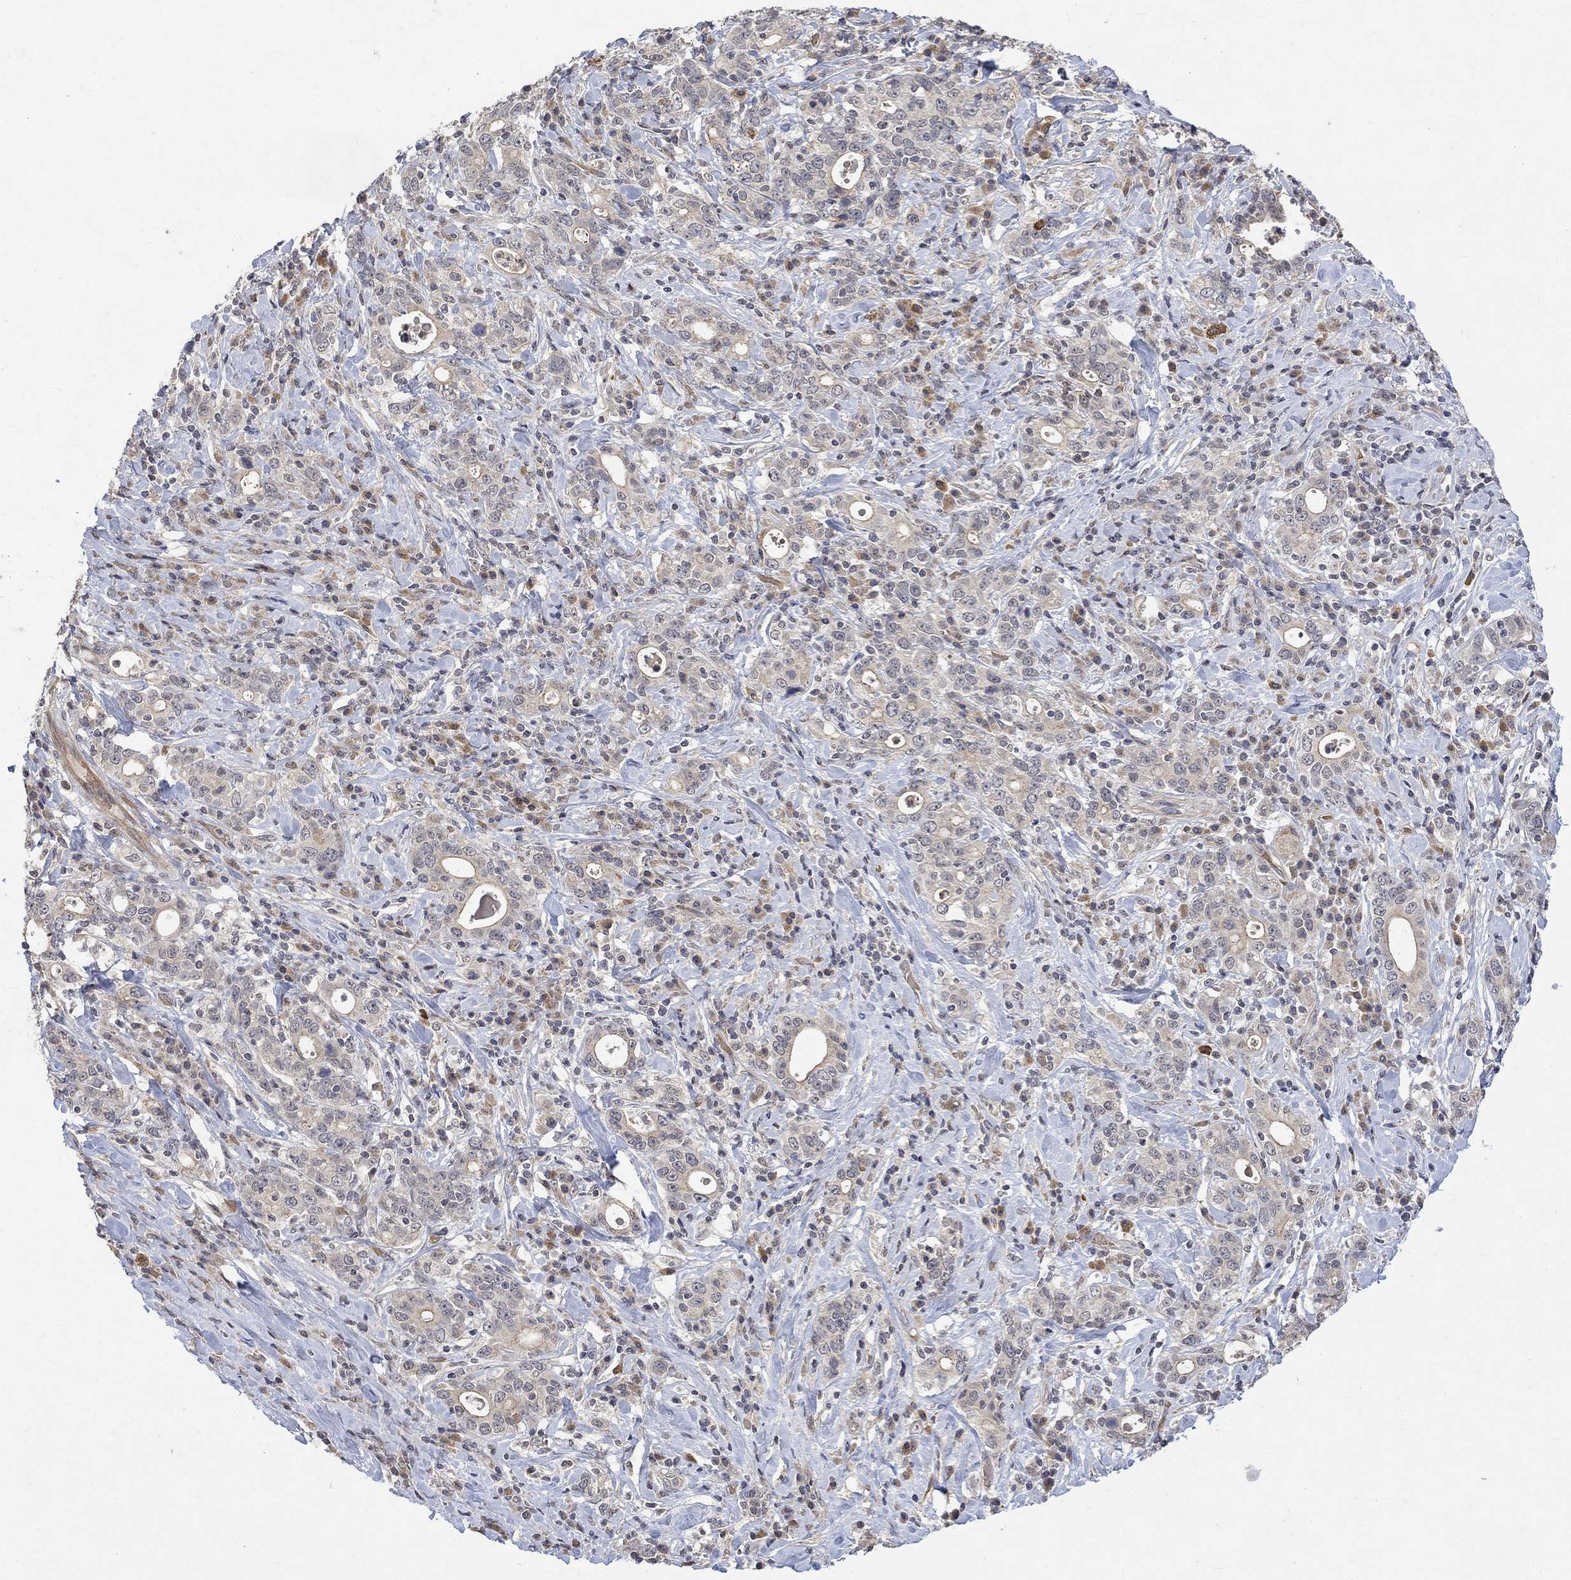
{"staining": {"intensity": "moderate", "quantity": "<25%", "location": "cytoplasmic/membranous"}, "tissue": "stomach cancer", "cell_type": "Tumor cells", "image_type": "cancer", "snomed": [{"axis": "morphology", "description": "Adenocarcinoma, NOS"}, {"axis": "topography", "description": "Stomach"}], "caption": "A low amount of moderate cytoplasmic/membranous staining is present in about <25% of tumor cells in adenocarcinoma (stomach) tissue.", "gene": "GRIN2D", "patient": {"sex": "male", "age": 79}}